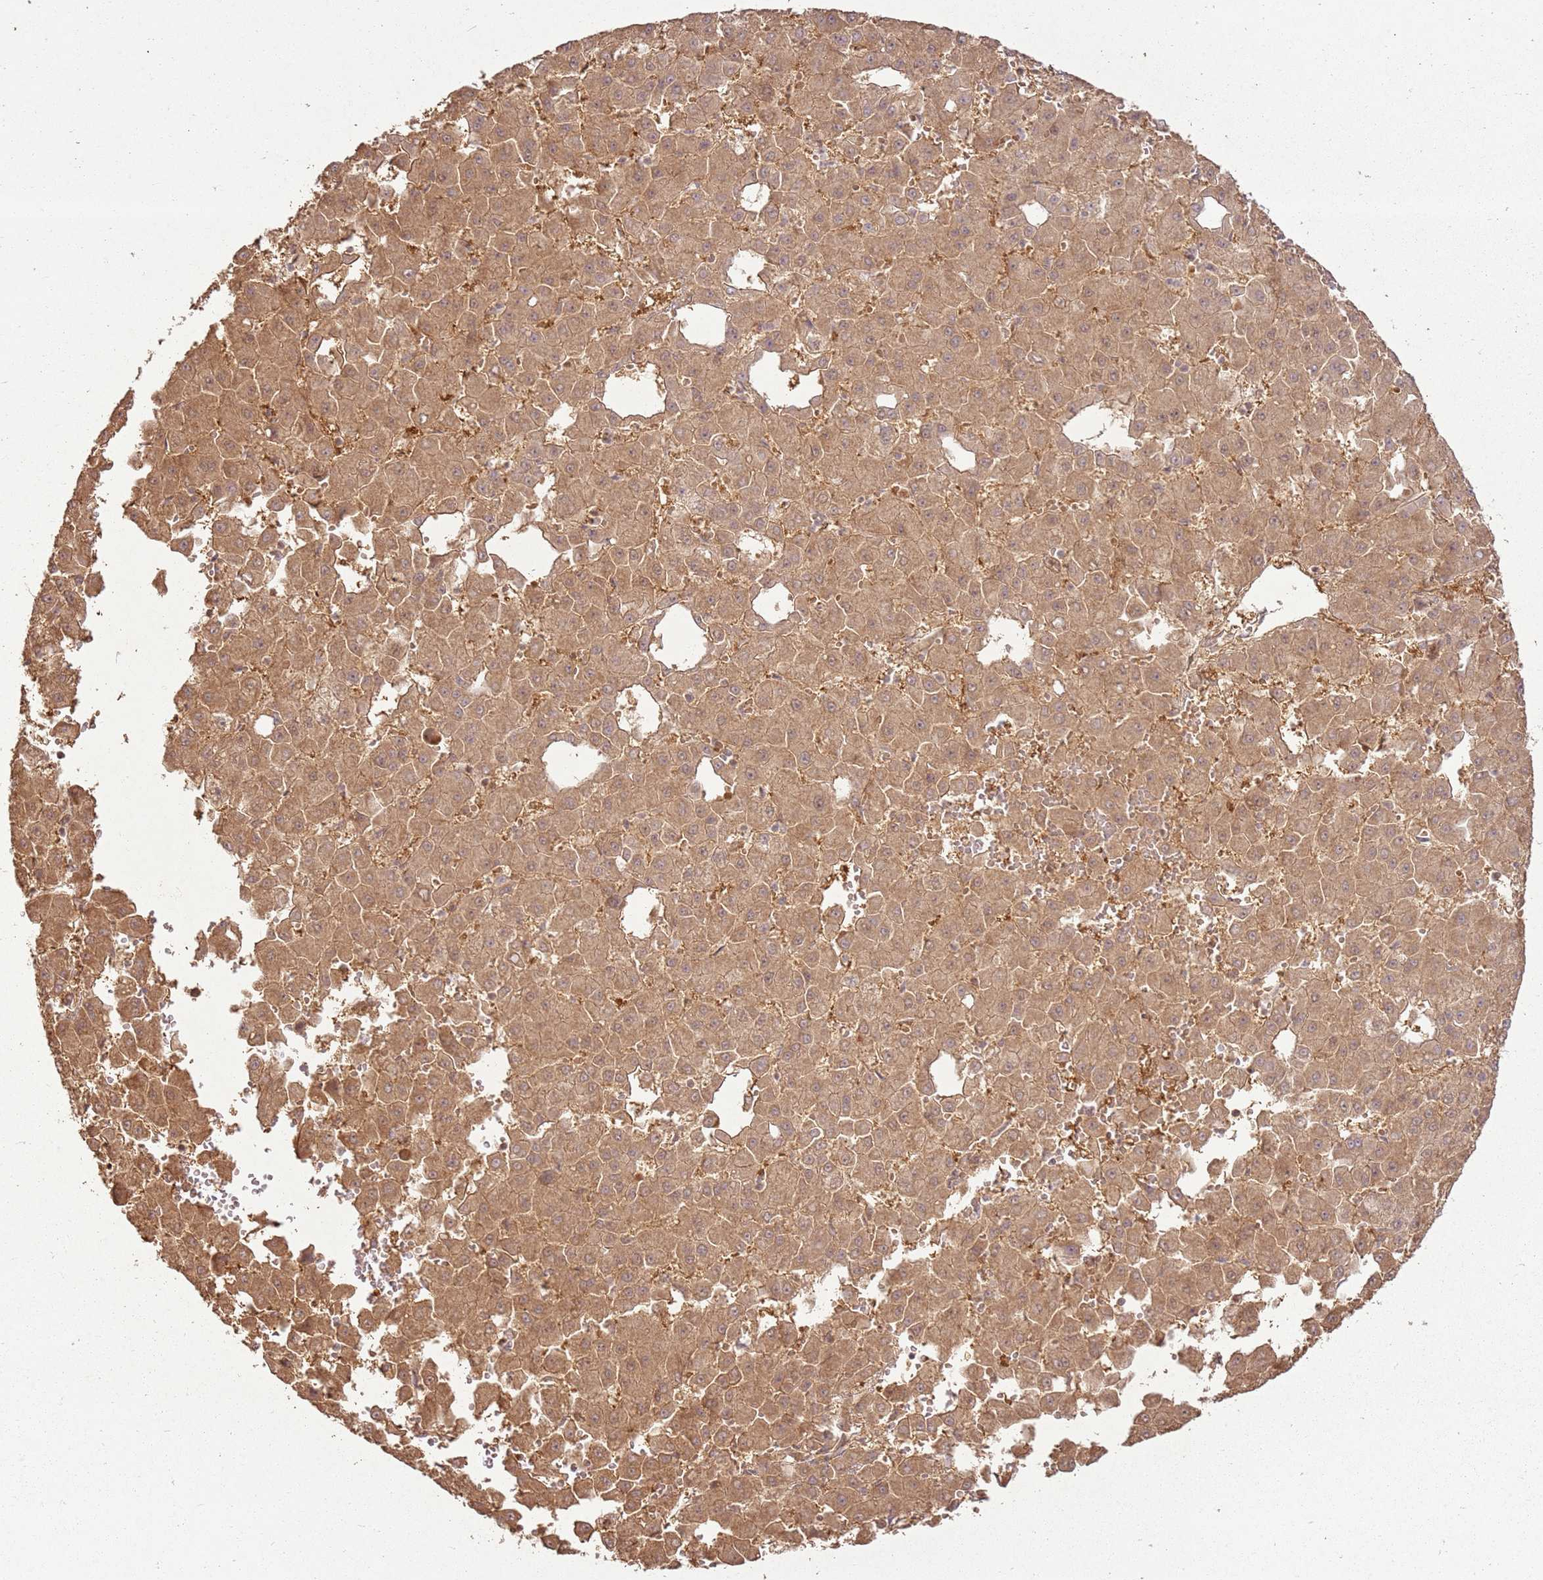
{"staining": {"intensity": "moderate", "quantity": ">75%", "location": "cytoplasmic/membranous"}, "tissue": "liver cancer", "cell_type": "Tumor cells", "image_type": "cancer", "snomed": [{"axis": "morphology", "description": "Carcinoma, Hepatocellular, NOS"}, {"axis": "topography", "description": "Liver"}], "caption": "Immunohistochemical staining of human hepatocellular carcinoma (liver) displays moderate cytoplasmic/membranous protein positivity in about >75% of tumor cells. (DAB (3,3'-diaminobenzidine) IHC with brightfield microscopy, high magnification).", "gene": "ZNF776", "patient": {"sex": "male", "age": 47}}